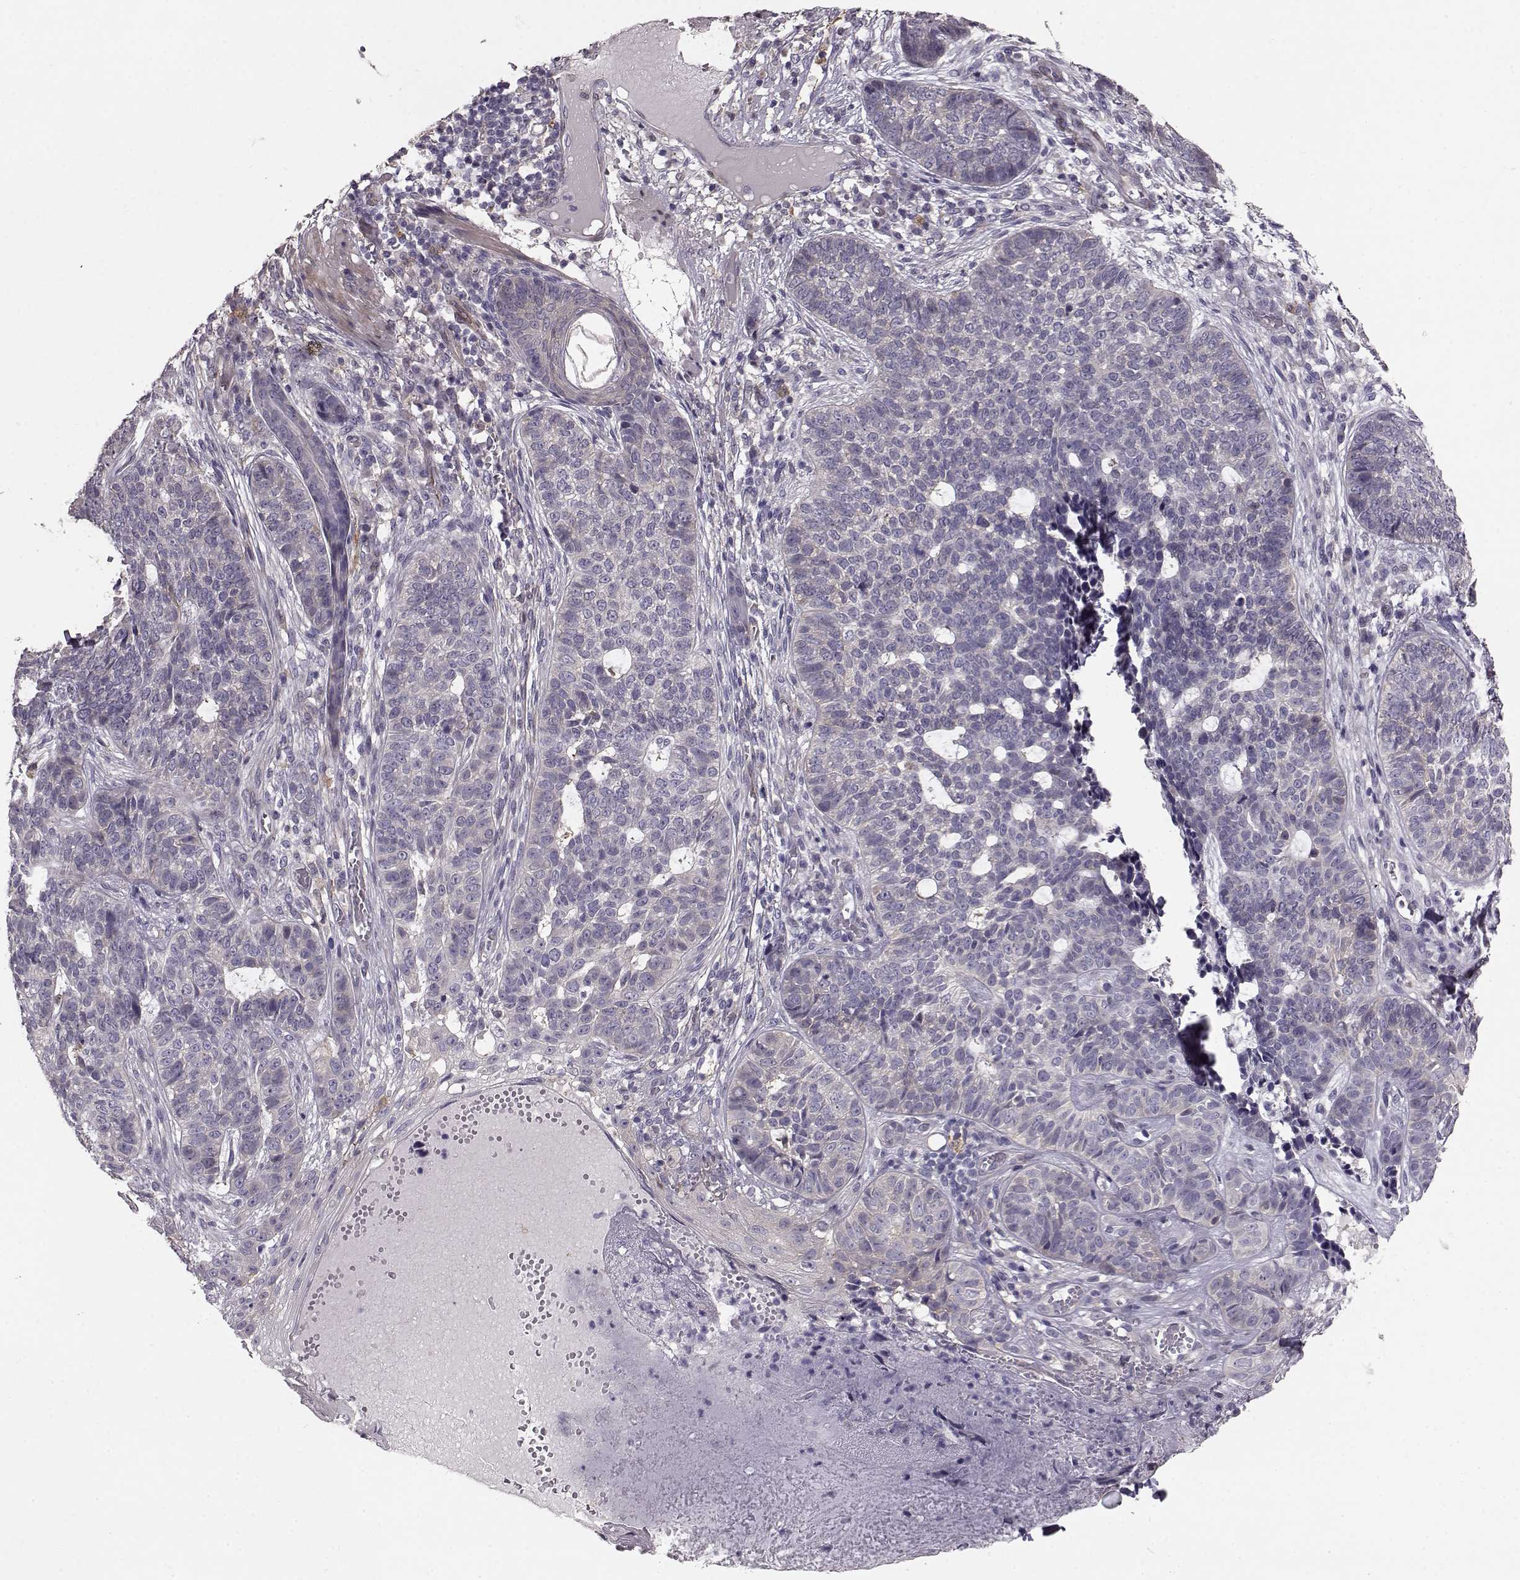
{"staining": {"intensity": "negative", "quantity": "none", "location": "none"}, "tissue": "skin cancer", "cell_type": "Tumor cells", "image_type": "cancer", "snomed": [{"axis": "morphology", "description": "Basal cell carcinoma"}, {"axis": "topography", "description": "Skin"}], "caption": "DAB (3,3'-diaminobenzidine) immunohistochemical staining of skin cancer (basal cell carcinoma) exhibits no significant expression in tumor cells.", "gene": "GPR50", "patient": {"sex": "female", "age": 69}}